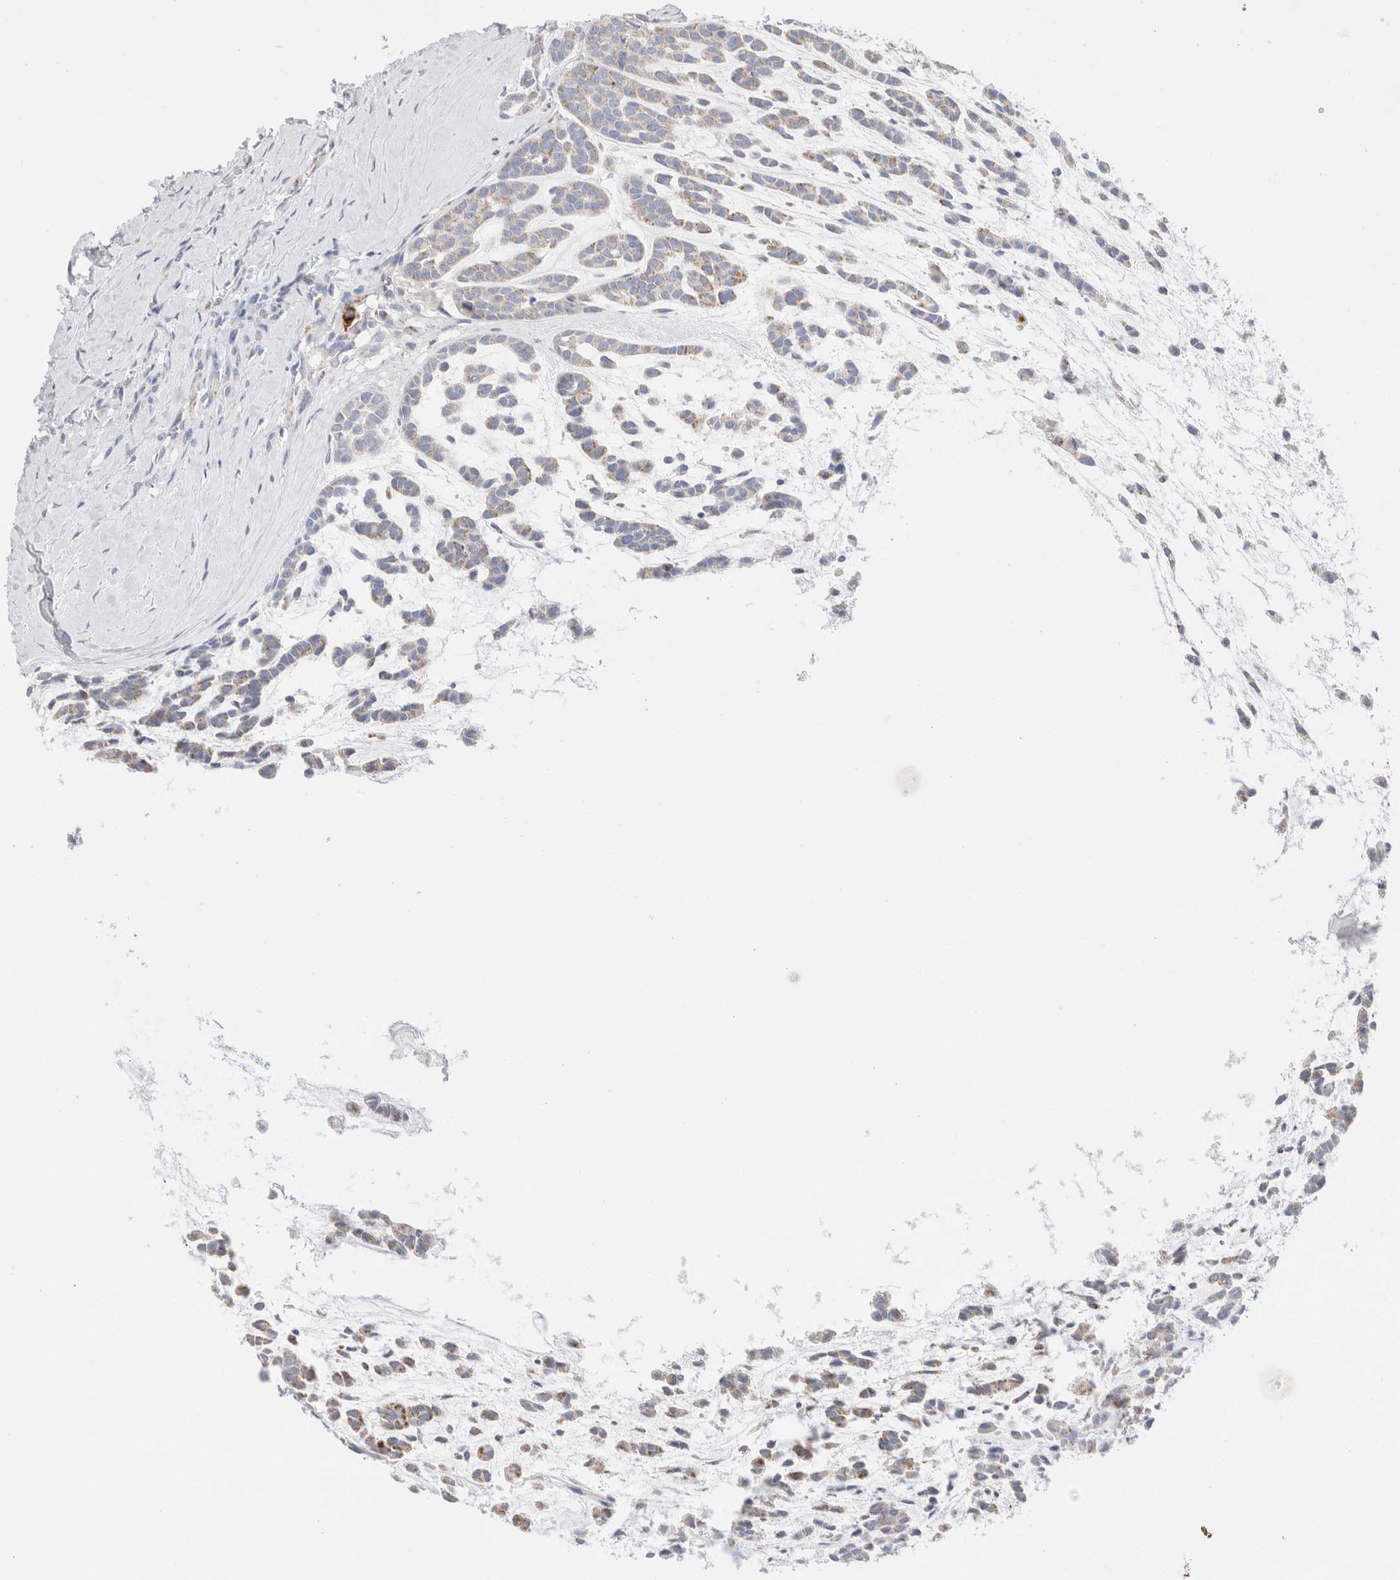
{"staining": {"intensity": "moderate", "quantity": "25%-75%", "location": "cytoplasmic/membranous"}, "tissue": "head and neck cancer", "cell_type": "Tumor cells", "image_type": "cancer", "snomed": [{"axis": "morphology", "description": "Adenocarcinoma, NOS"}, {"axis": "morphology", "description": "Adenoma, NOS"}, {"axis": "topography", "description": "Head-Neck"}], "caption": "Immunohistochemistry (IHC) (DAB) staining of head and neck cancer (adenoma) displays moderate cytoplasmic/membranous protein expression in approximately 25%-75% of tumor cells. Immunohistochemistry stains the protein of interest in brown and the nuclei are stained blue.", "gene": "ATP6V1C1", "patient": {"sex": "female", "age": 55}}